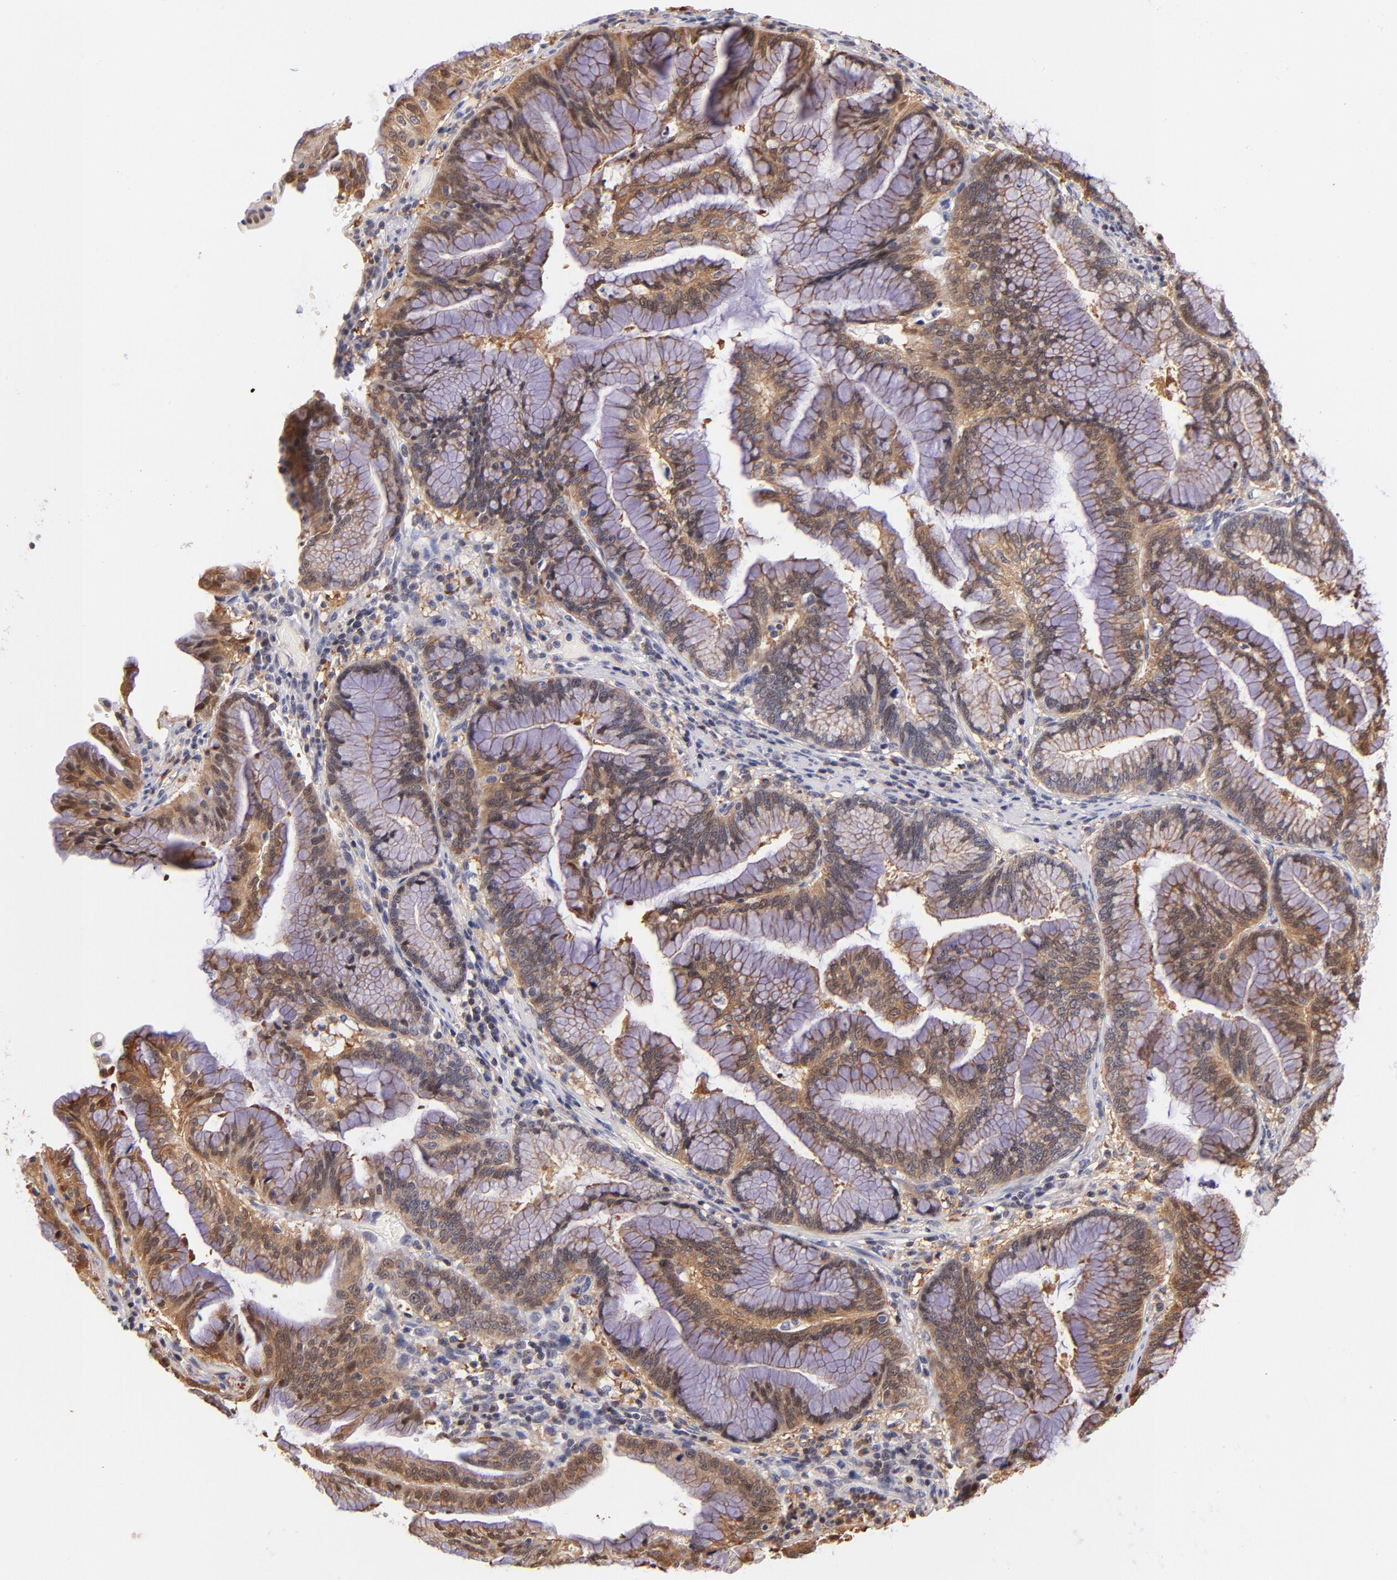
{"staining": {"intensity": "moderate", "quantity": ">75%", "location": "cytoplasmic/membranous,nuclear"}, "tissue": "pancreatic cancer", "cell_type": "Tumor cells", "image_type": "cancer", "snomed": [{"axis": "morphology", "description": "Adenocarcinoma, NOS"}, {"axis": "topography", "description": "Pancreas"}], "caption": "IHC micrograph of neoplastic tissue: adenocarcinoma (pancreatic) stained using immunohistochemistry (IHC) shows medium levels of moderate protein expression localized specifically in the cytoplasmic/membranous and nuclear of tumor cells, appearing as a cytoplasmic/membranous and nuclear brown color.", "gene": "YWHAB", "patient": {"sex": "female", "age": 64}}